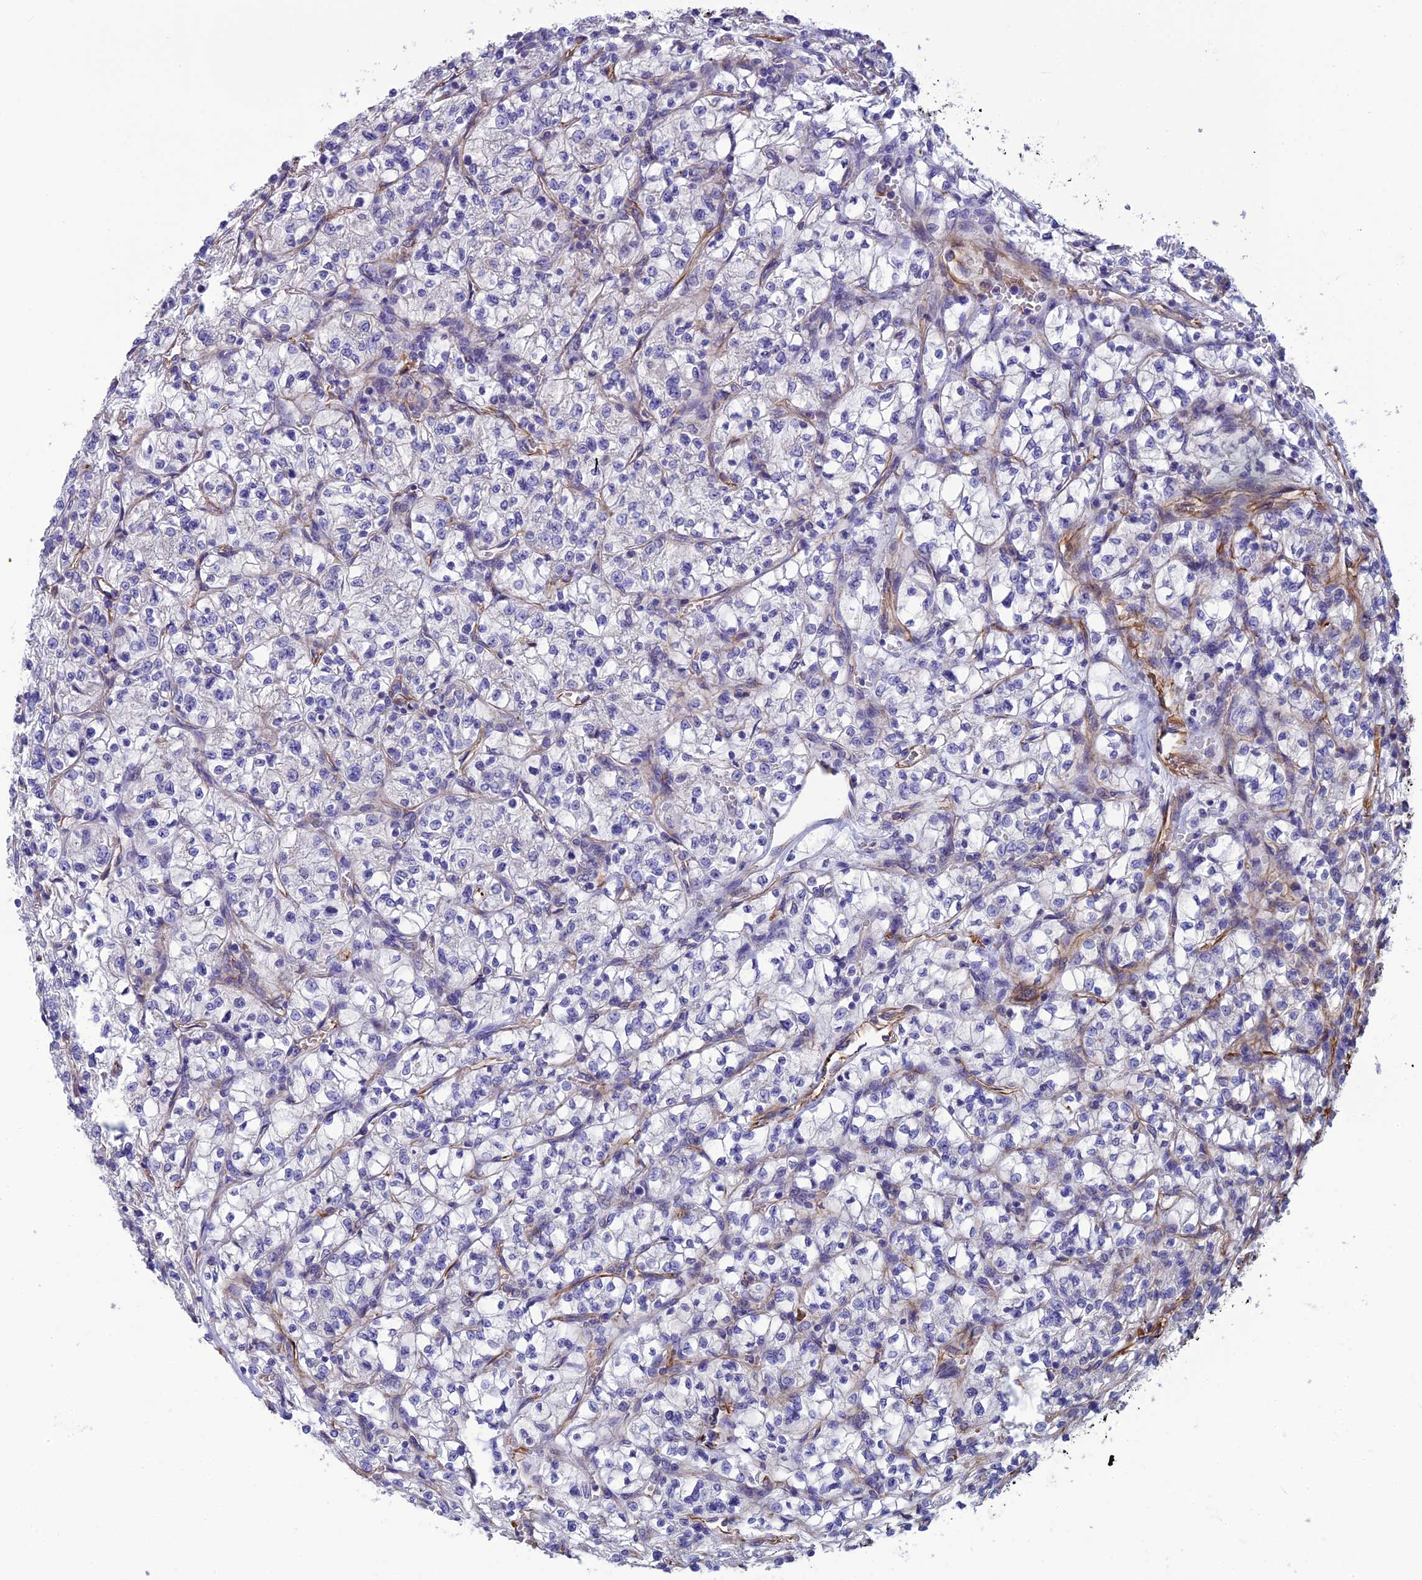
{"staining": {"intensity": "negative", "quantity": "none", "location": "none"}, "tissue": "renal cancer", "cell_type": "Tumor cells", "image_type": "cancer", "snomed": [{"axis": "morphology", "description": "Adenocarcinoma, NOS"}, {"axis": "topography", "description": "Kidney"}], "caption": "Tumor cells are negative for brown protein staining in renal adenocarcinoma.", "gene": "FBXL20", "patient": {"sex": "female", "age": 64}}